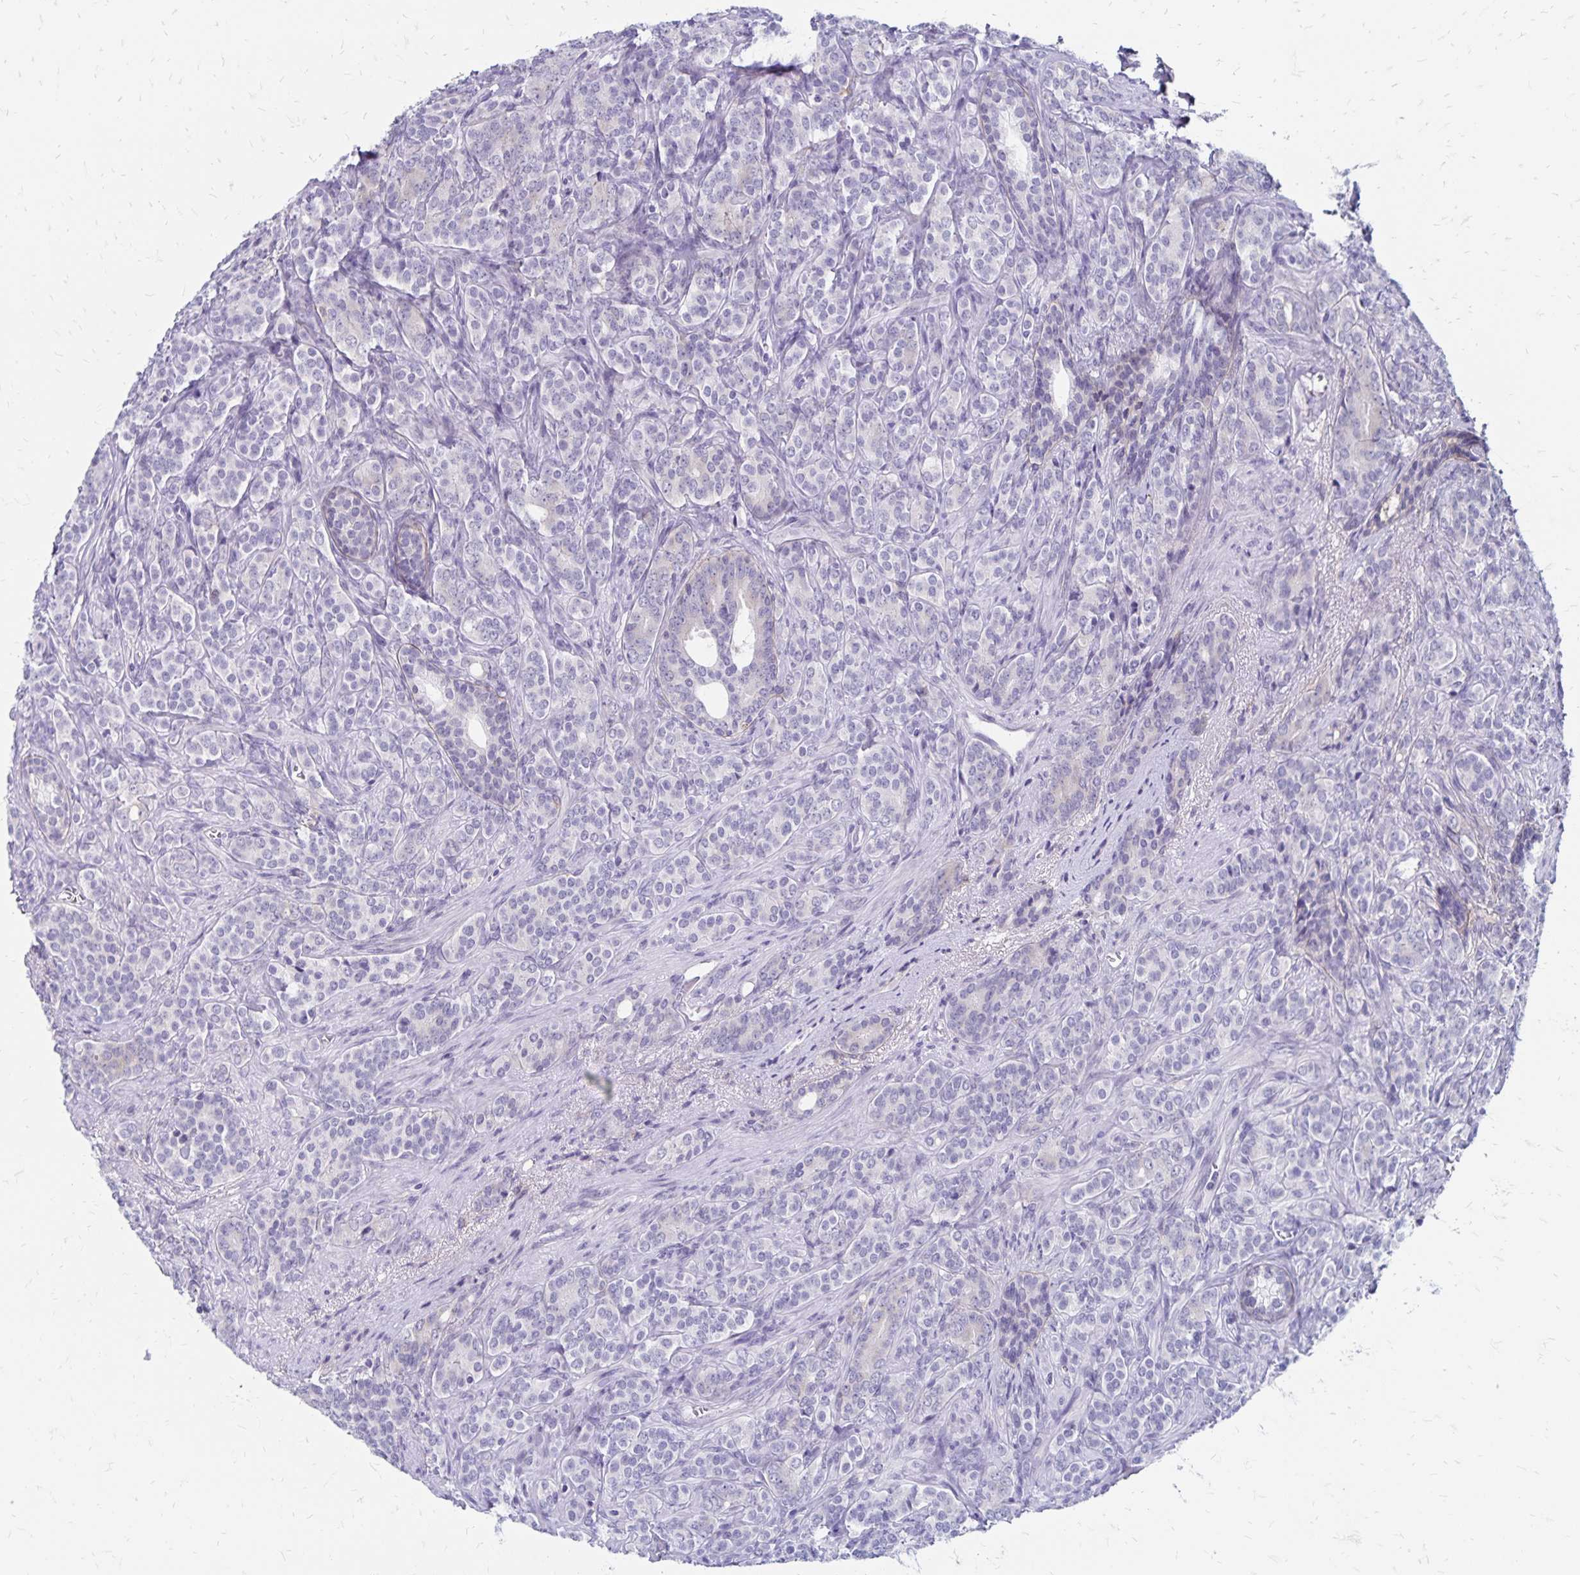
{"staining": {"intensity": "negative", "quantity": "none", "location": "none"}, "tissue": "prostate cancer", "cell_type": "Tumor cells", "image_type": "cancer", "snomed": [{"axis": "morphology", "description": "Adenocarcinoma, High grade"}, {"axis": "topography", "description": "Prostate"}], "caption": "The immunohistochemistry (IHC) image has no significant positivity in tumor cells of prostate cancer (high-grade adenocarcinoma) tissue. The staining was performed using DAB (3,3'-diaminobenzidine) to visualize the protein expression in brown, while the nuclei were stained in blue with hematoxylin (Magnification: 20x).", "gene": "TNS3", "patient": {"sex": "male", "age": 84}}